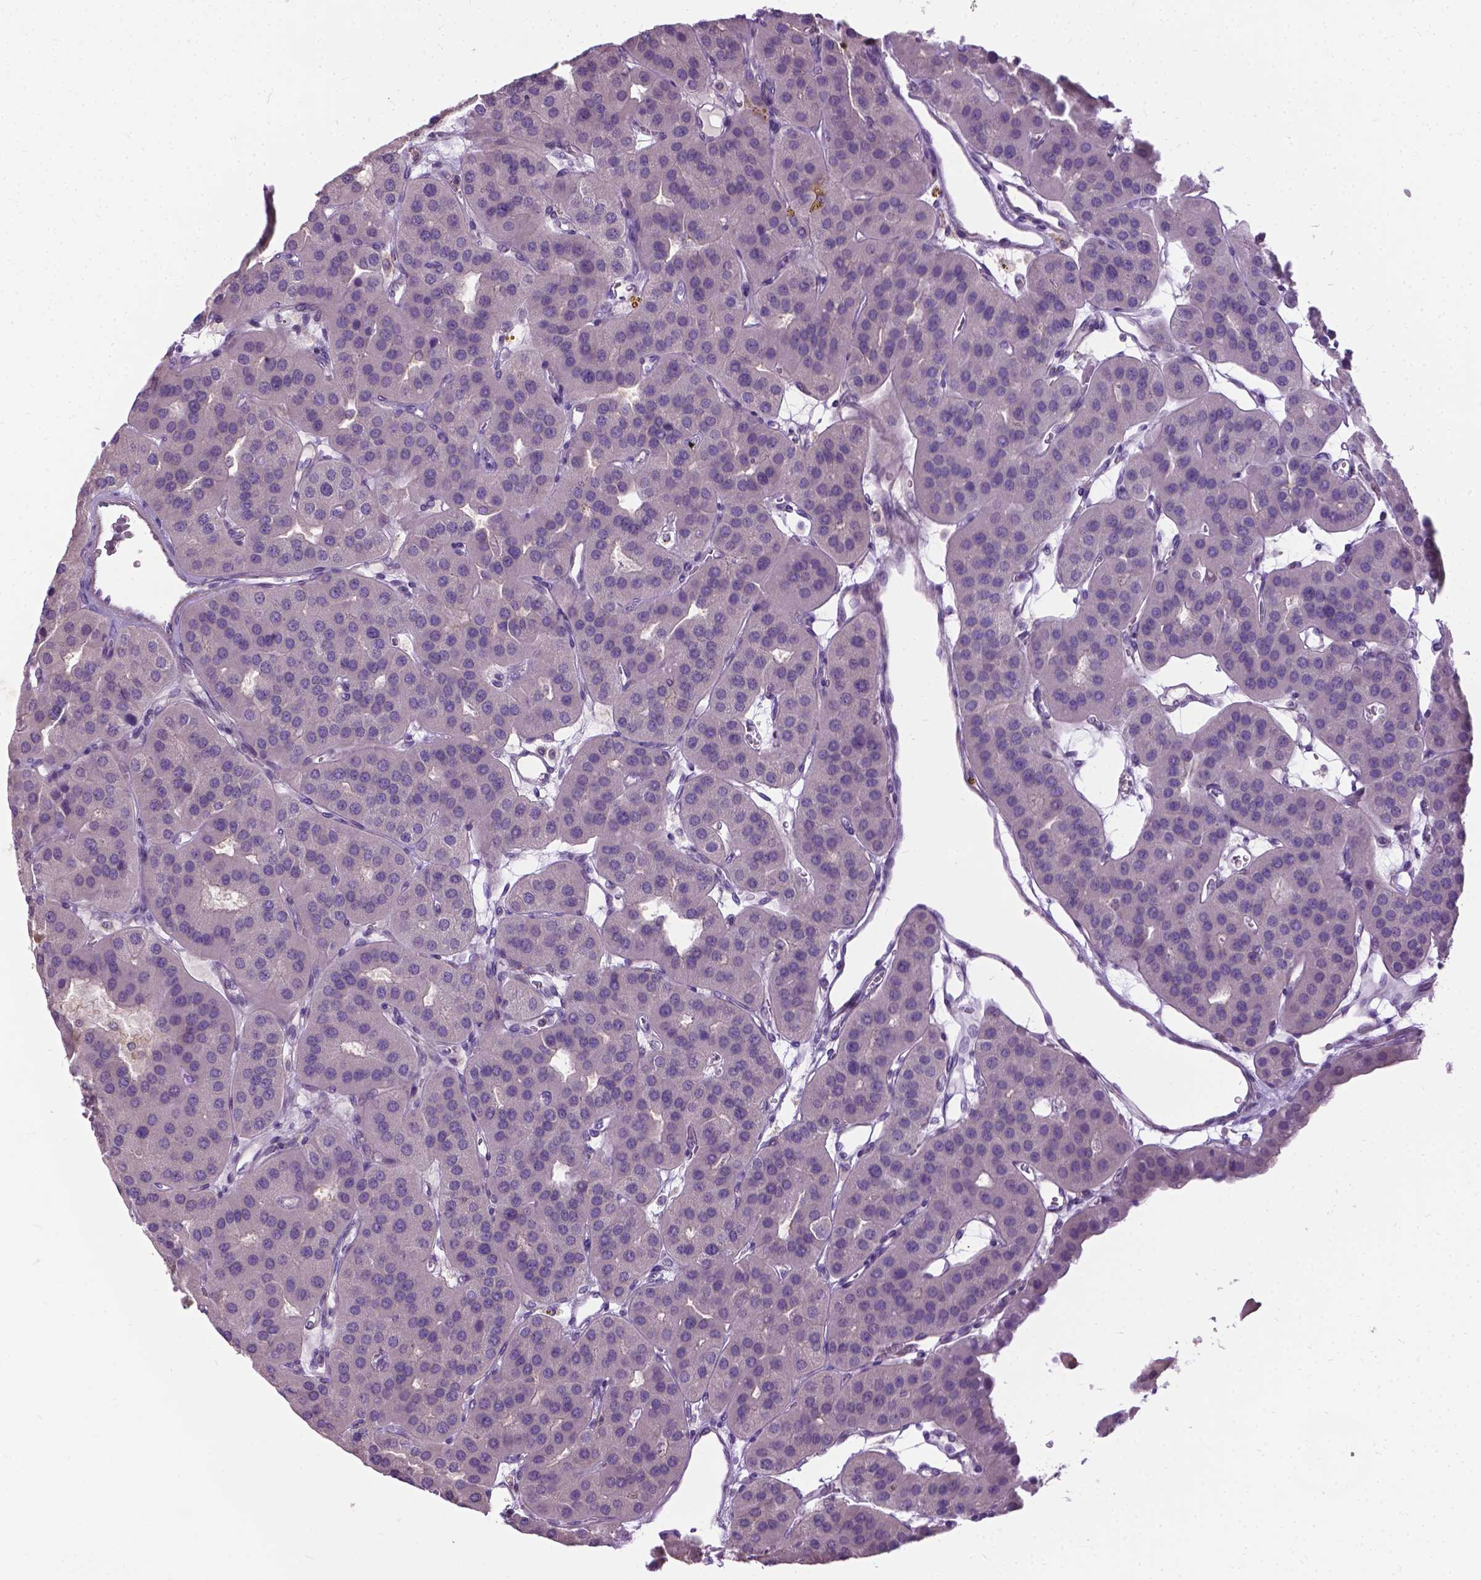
{"staining": {"intensity": "negative", "quantity": "none", "location": "none"}, "tissue": "parathyroid gland", "cell_type": "Glandular cells", "image_type": "normal", "snomed": [{"axis": "morphology", "description": "Normal tissue, NOS"}, {"axis": "morphology", "description": "Adenoma, NOS"}, {"axis": "topography", "description": "Parathyroid gland"}], "caption": "The image displays no significant positivity in glandular cells of parathyroid gland.", "gene": "JAK3", "patient": {"sex": "female", "age": 86}}